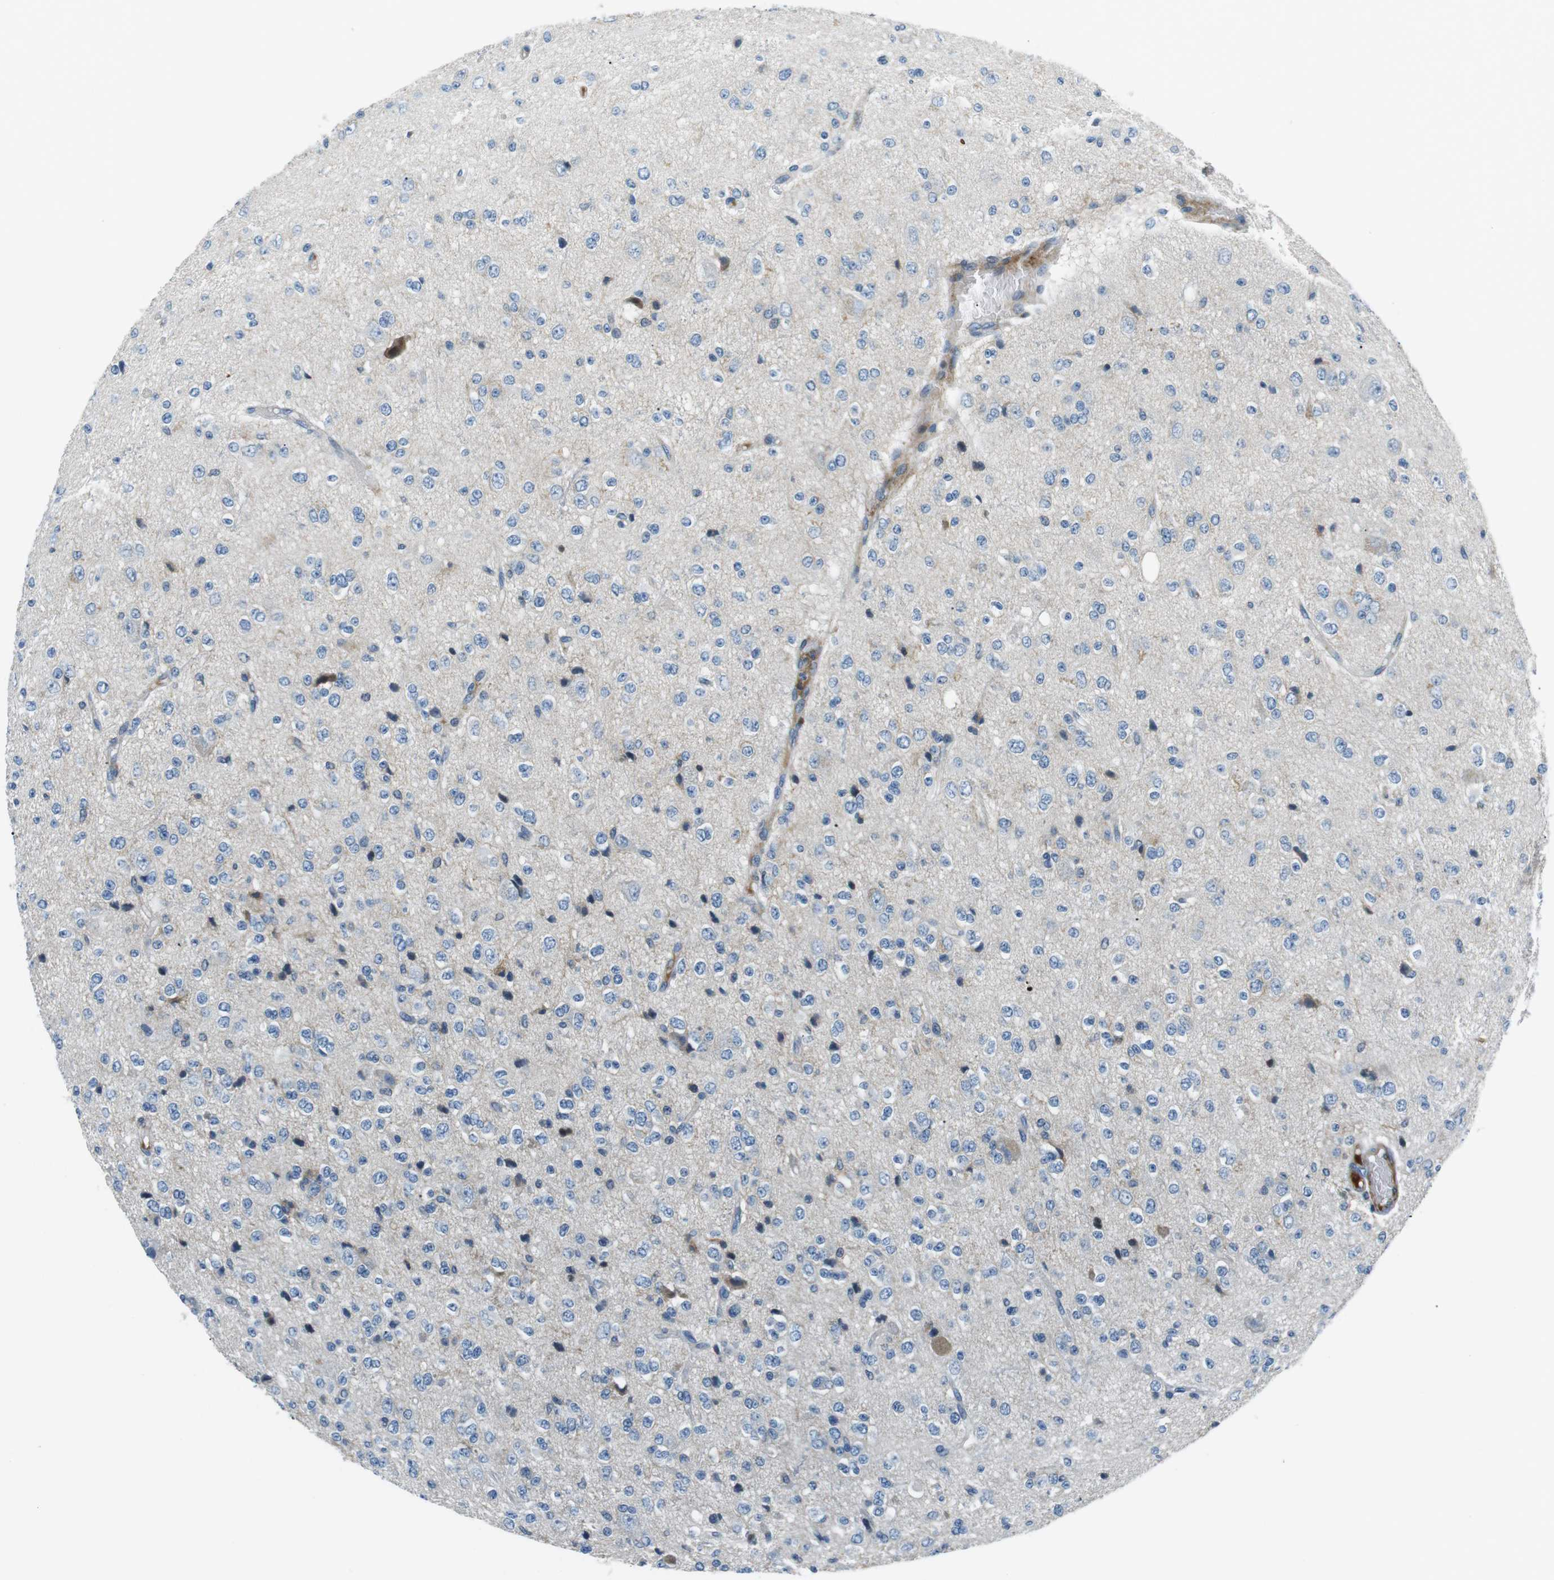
{"staining": {"intensity": "negative", "quantity": "none", "location": "none"}, "tissue": "glioma", "cell_type": "Tumor cells", "image_type": "cancer", "snomed": [{"axis": "morphology", "description": "Glioma, malignant, High grade"}, {"axis": "topography", "description": "pancreas cauda"}], "caption": "An image of glioma stained for a protein exhibits no brown staining in tumor cells. The staining is performed using DAB brown chromogen with nuclei counter-stained in using hematoxylin.", "gene": "ARVCF", "patient": {"sex": "male", "age": 60}}